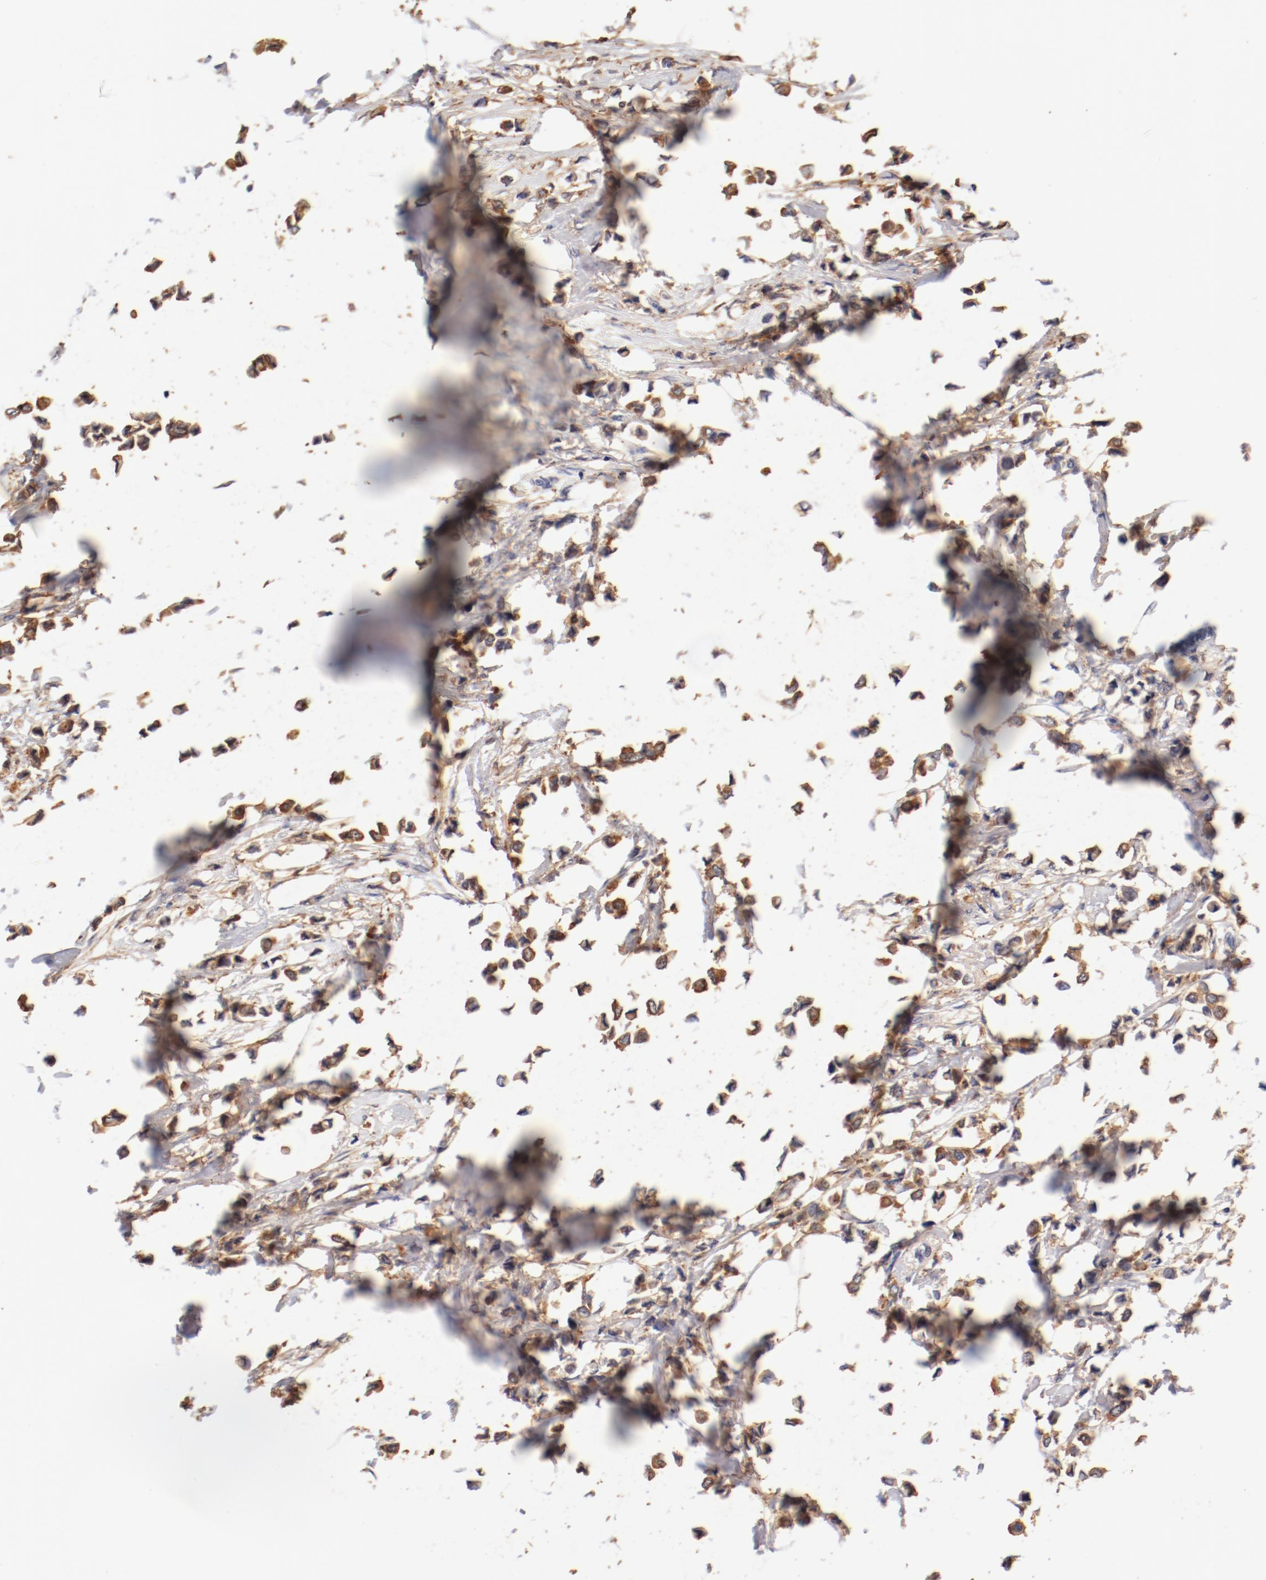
{"staining": {"intensity": "moderate", "quantity": ">75%", "location": "cytoplasmic/membranous"}, "tissue": "breast cancer", "cell_type": "Tumor cells", "image_type": "cancer", "snomed": [{"axis": "morphology", "description": "Lobular carcinoma"}, {"axis": "topography", "description": "Breast"}], "caption": "Tumor cells exhibit moderate cytoplasmic/membranous expression in about >75% of cells in lobular carcinoma (breast).", "gene": "FCMR", "patient": {"sex": "female", "age": 51}}